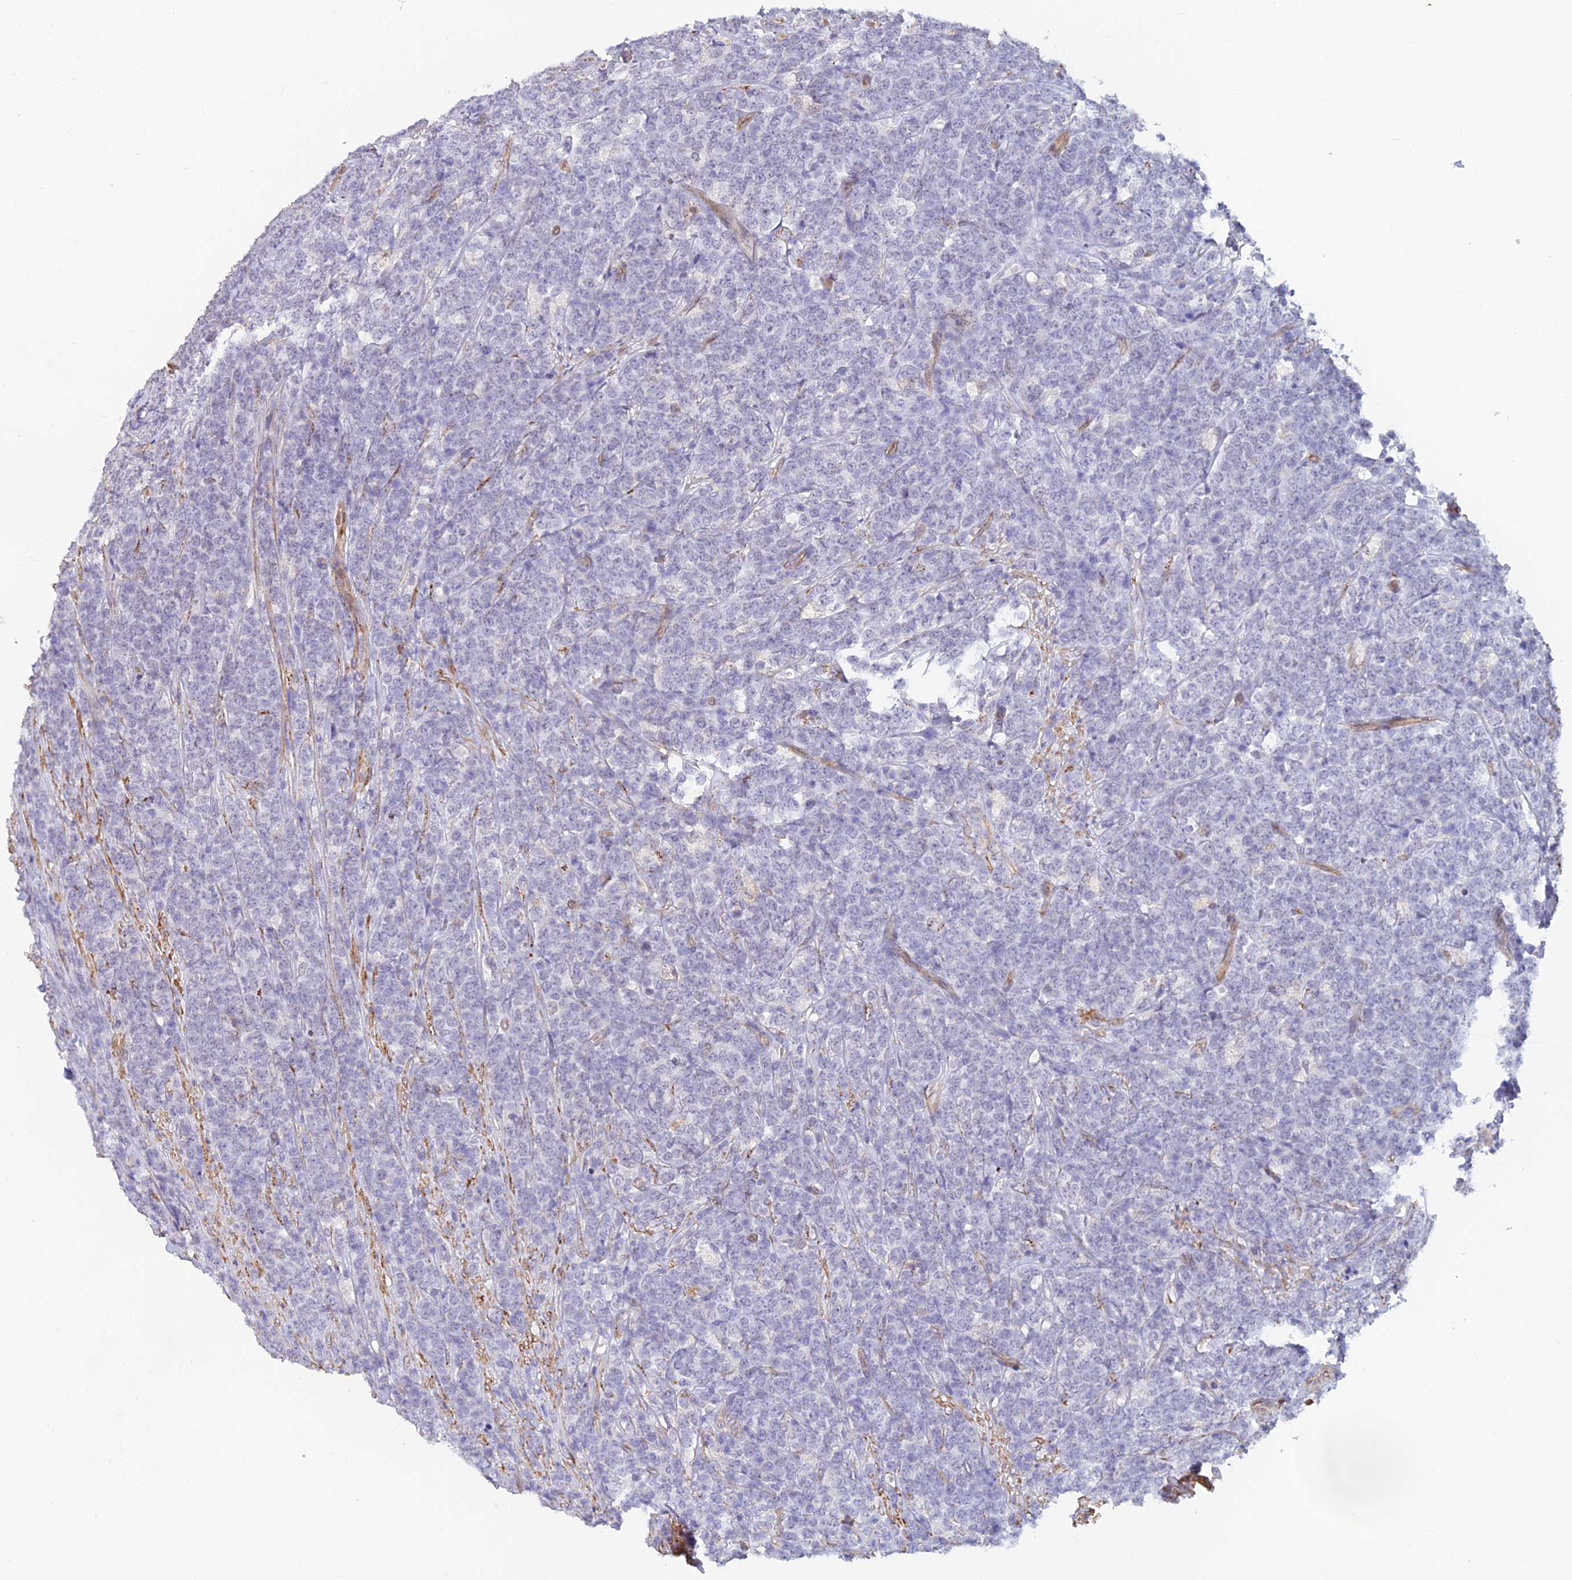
{"staining": {"intensity": "negative", "quantity": "none", "location": "none"}, "tissue": "lymphoma", "cell_type": "Tumor cells", "image_type": "cancer", "snomed": [{"axis": "morphology", "description": "Malignant lymphoma, non-Hodgkin's type, High grade"}, {"axis": "topography", "description": "Small intestine"}], "caption": "High power microscopy micrograph of an immunohistochemistry (IHC) histopathology image of lymphoma, revealing no significant expression in tumor cells.", "gene": "ALDH1L2", "patient": {"sex": "male", "age": 8}}